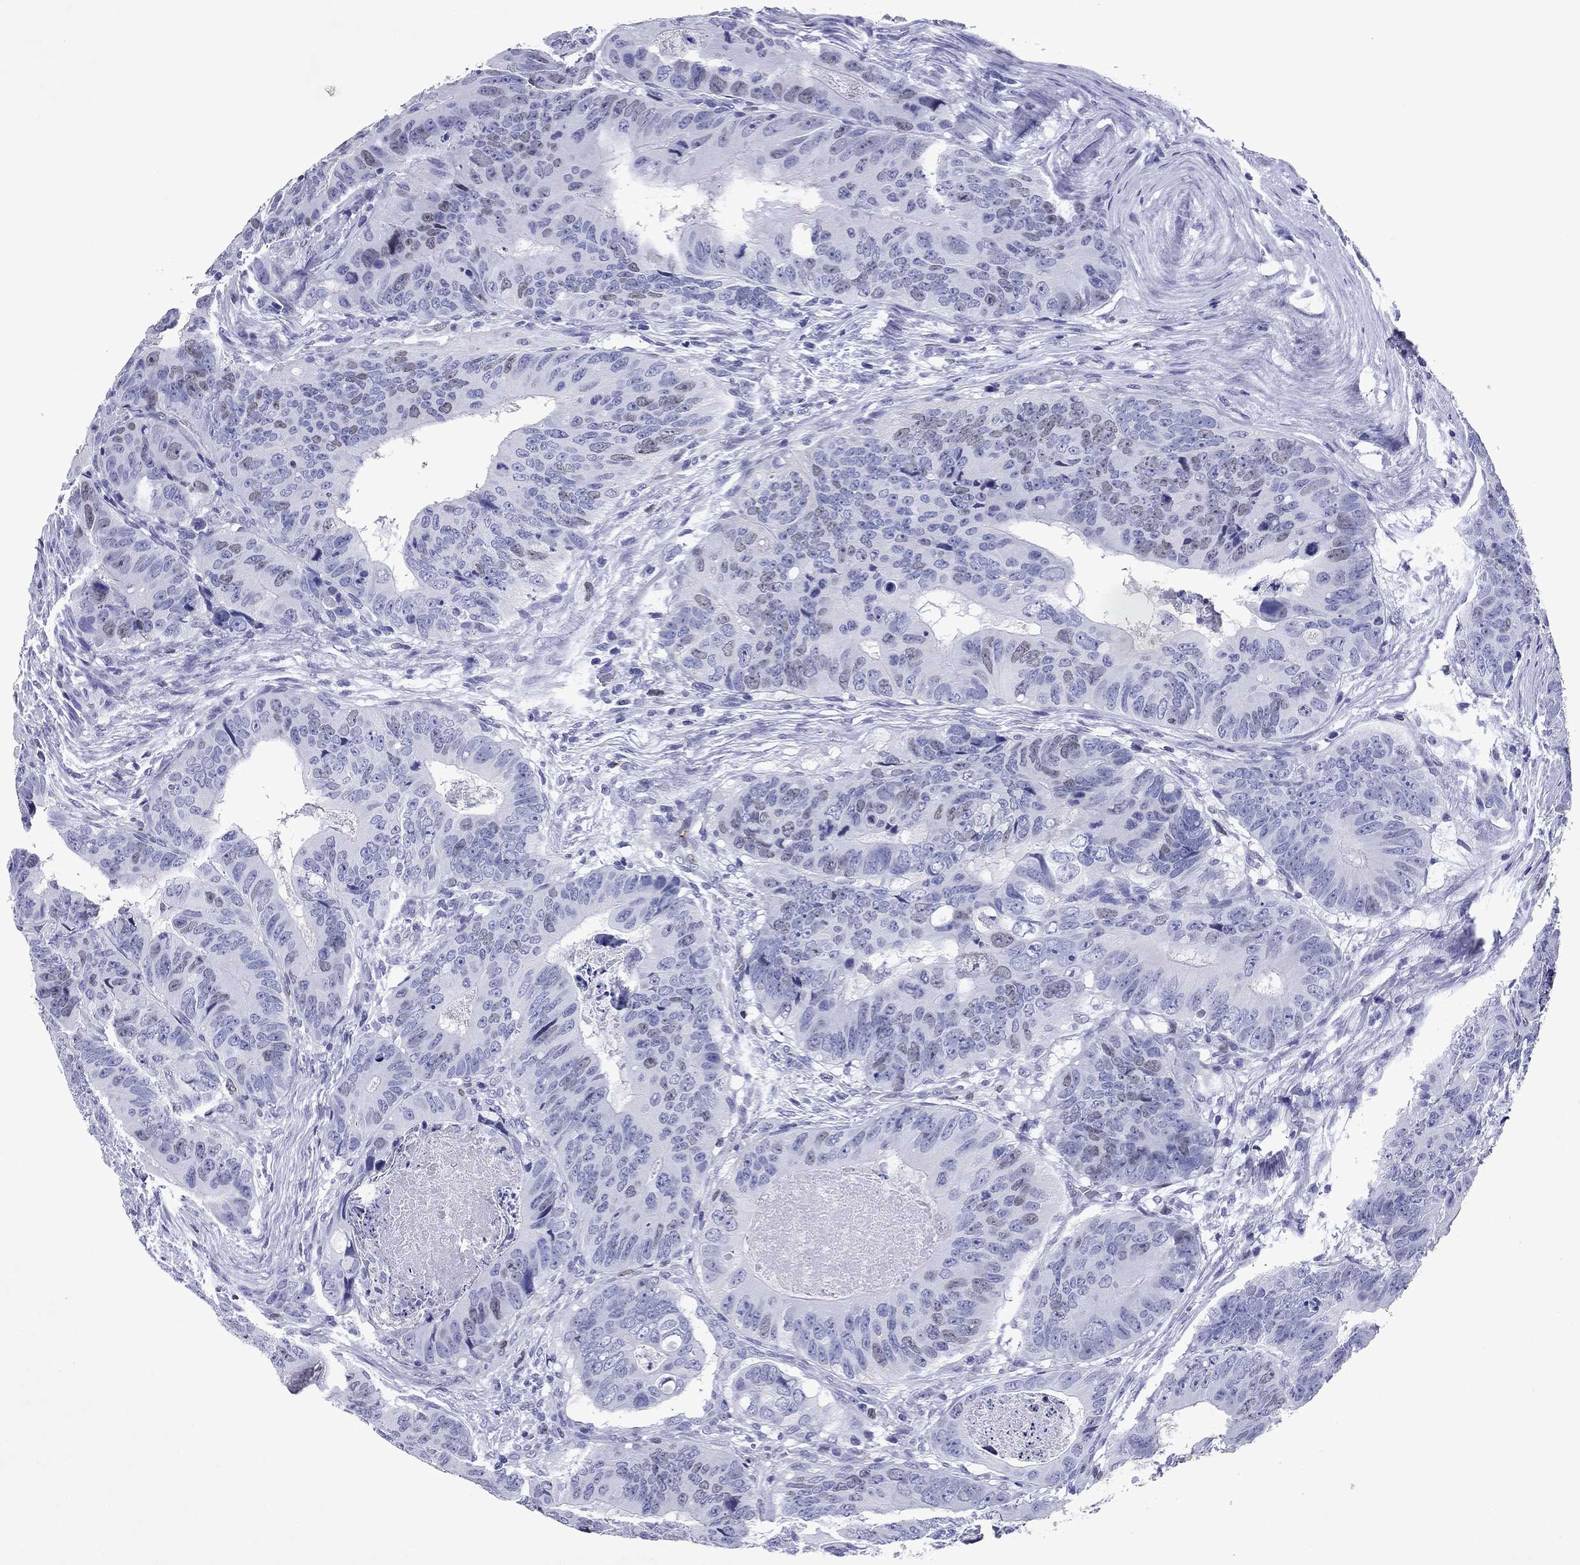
{"staining": {"intensity": "negative", "quantity": "none", "location": "none"}, "tissue": "colorectal cancer", "cell_type": "Tumor cells", "image_type": "cancer", "snomed": [{"axis": "morphology", "description": "Adenocarcinoma, NOS"}, {"axis": "topography", "description": "Colon"}], "caption": "Photomicrograph shows no significant protein positivity in tumor cells of colorectal cancer.", "gene": "GZMK", "patient": {"sex": "male", "age": 79}}